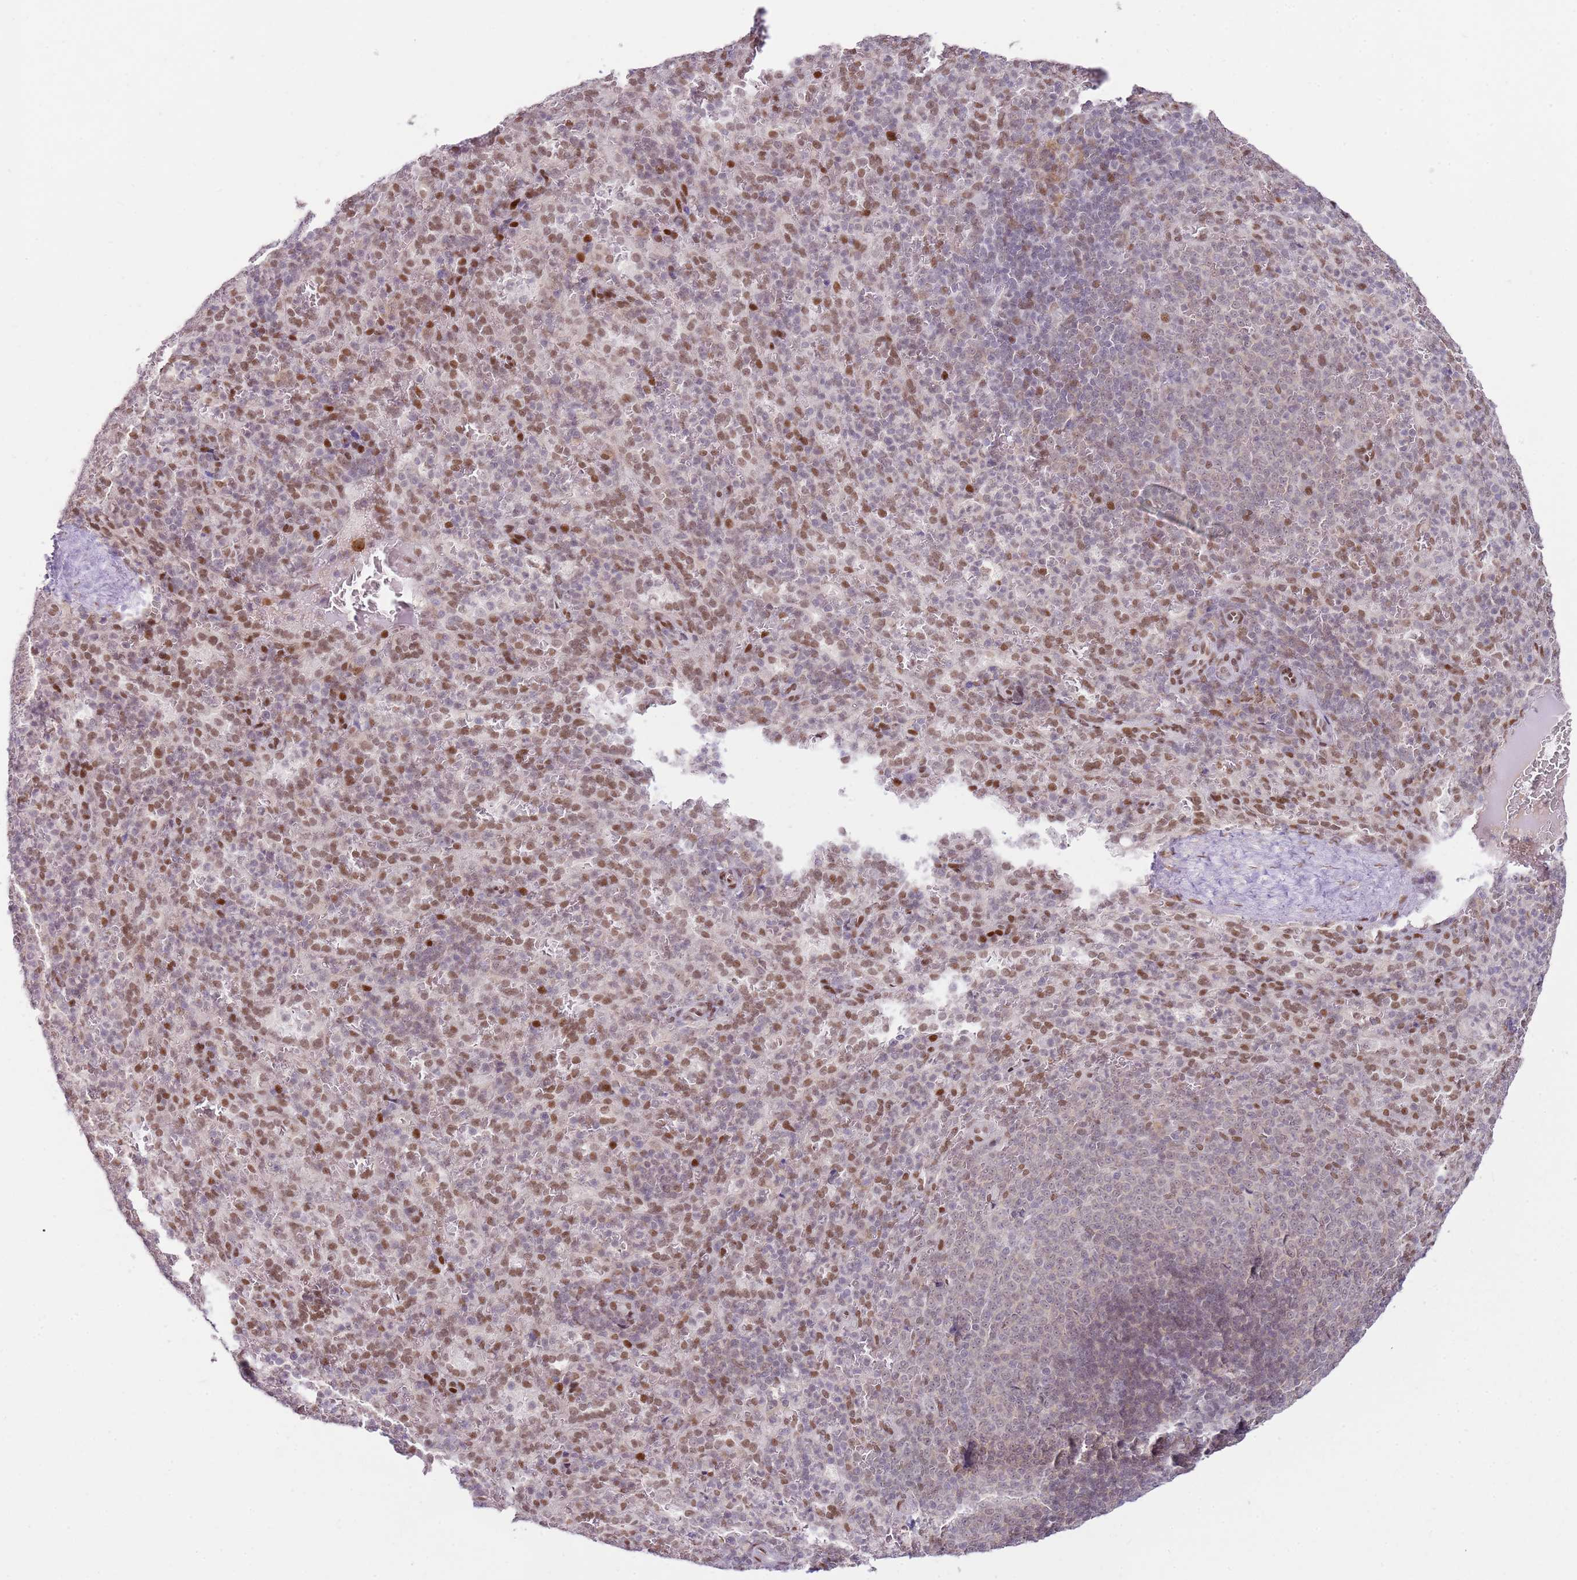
{"staining": {"intensity": "moderate", "quantity": ">75%", "location": "nuclear"}, "tissue": "spleen", "cell_type": "Cells in red pulp", "image_type": "normal", "snomed": [{"axis": "morphology", "description": "Normal tissue, NOS"}, {"axis": "topography", "description": "Spleen"}], "caption": "Spleen stained with IHC displays moderate nuclear positivity in approximately >75% of cells in red pulp. (IHC, brightfield microscopy, high magnification).", "gene": "PHC2", "patient": {"sex": "female", "age": 21}}